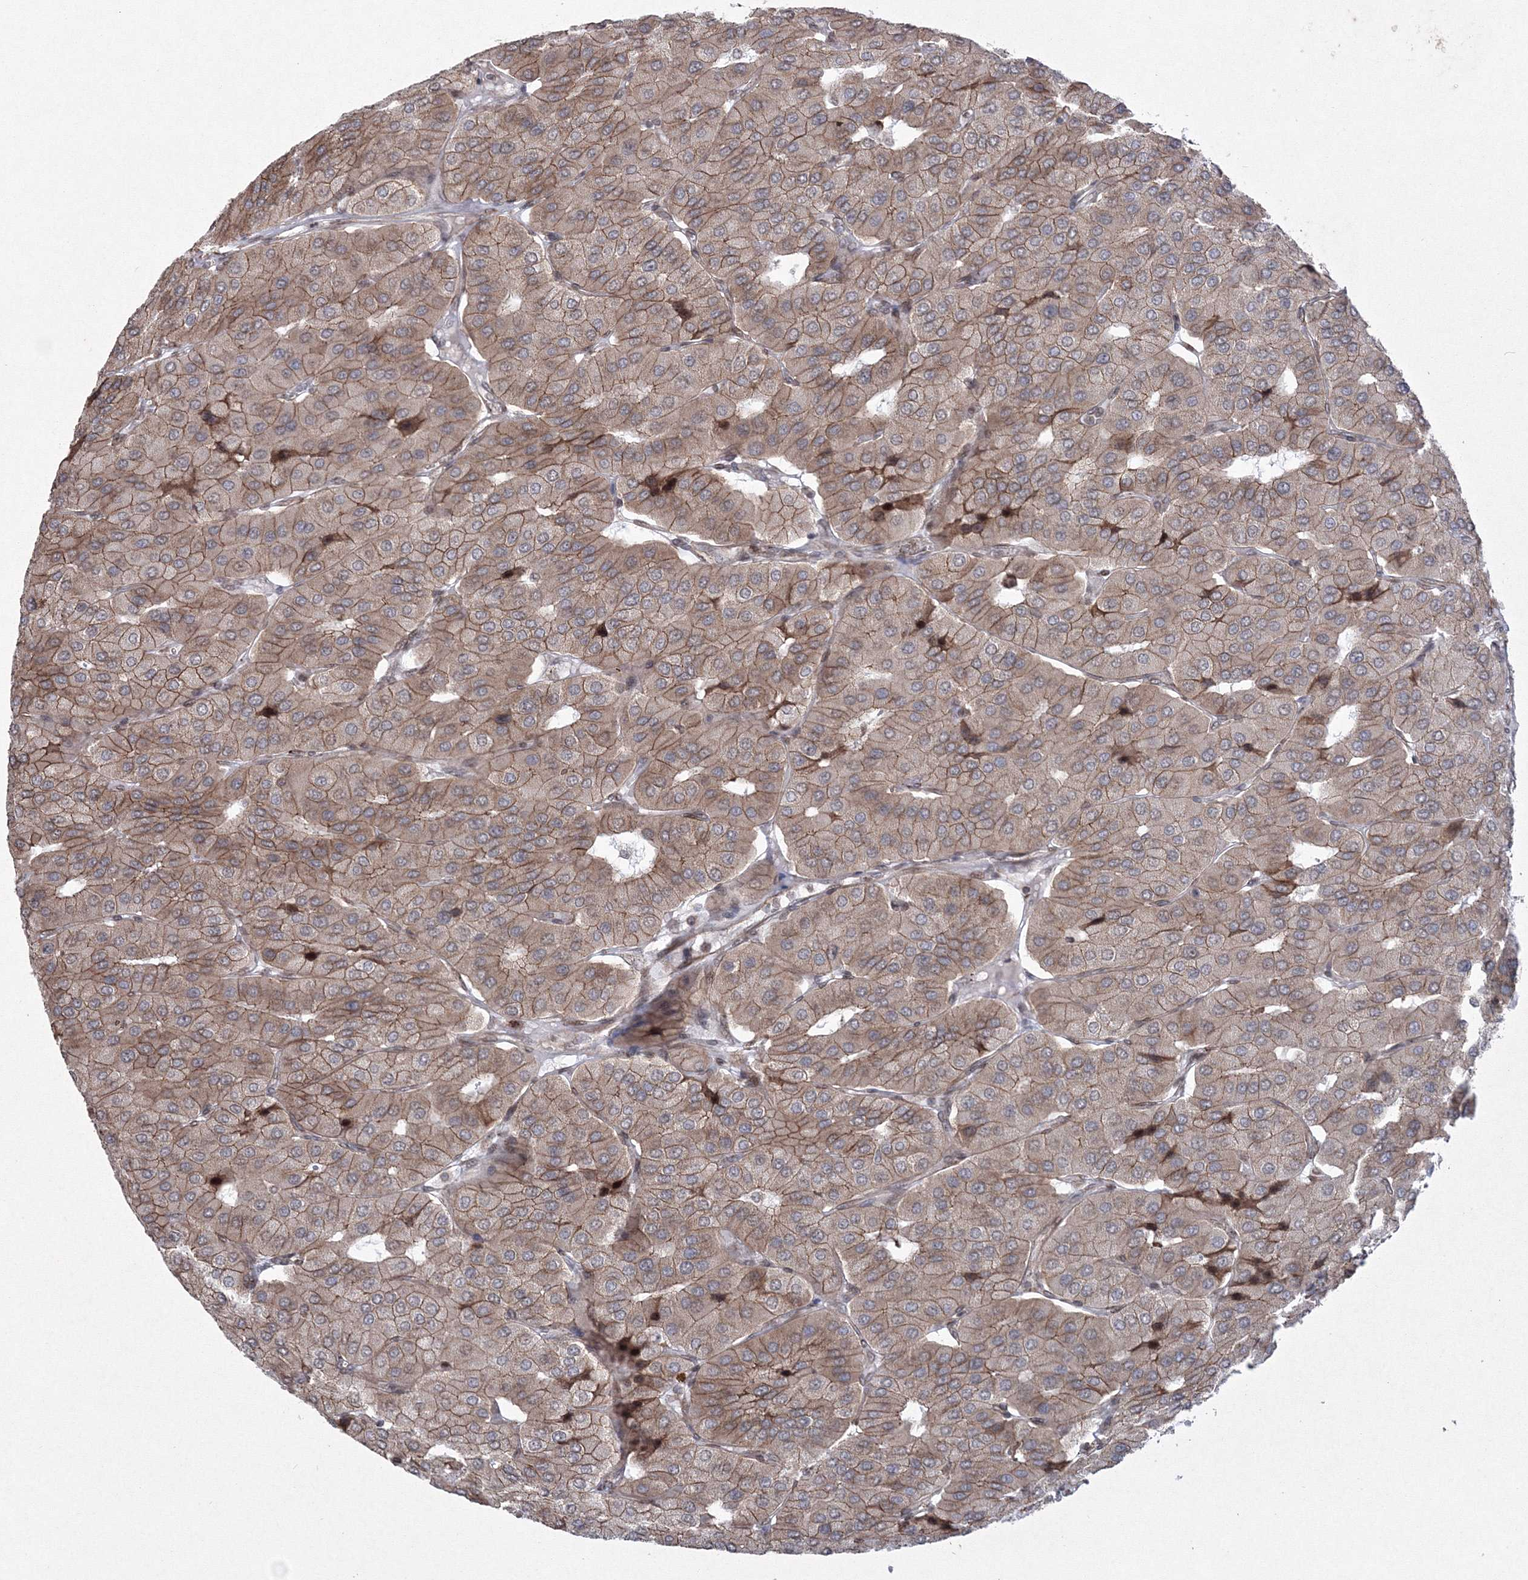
{"staining": {"intensity": "moderate", "quantity": ">75%", "location": "cytoplasmic/membranous"}, "tissue": "parathyroid gland", "cell_type": "Glandular cells", "image_type": "normal", "snomed": [{"axis": "morphology", "description": "Normal tissue, NOS"}, {"axis": "morphology", "description": "Adenoma, NOS"}, {"axis": "topography", "description": "Parathyroid gland"}], "caption": "DAB (3,3'-diaminobenzidine) immunohistochemical staining of benign parathyroid gland shows moderate cytoplasmic/membranous protein positivity in about >75% of glandular cells. (Stains: DAB in brown, nuclei in blue, Microscopy: brightfield microscopy at high magnification).", "gene": "EFCAB12", "patient": {"sex": "female", "age": 86}}